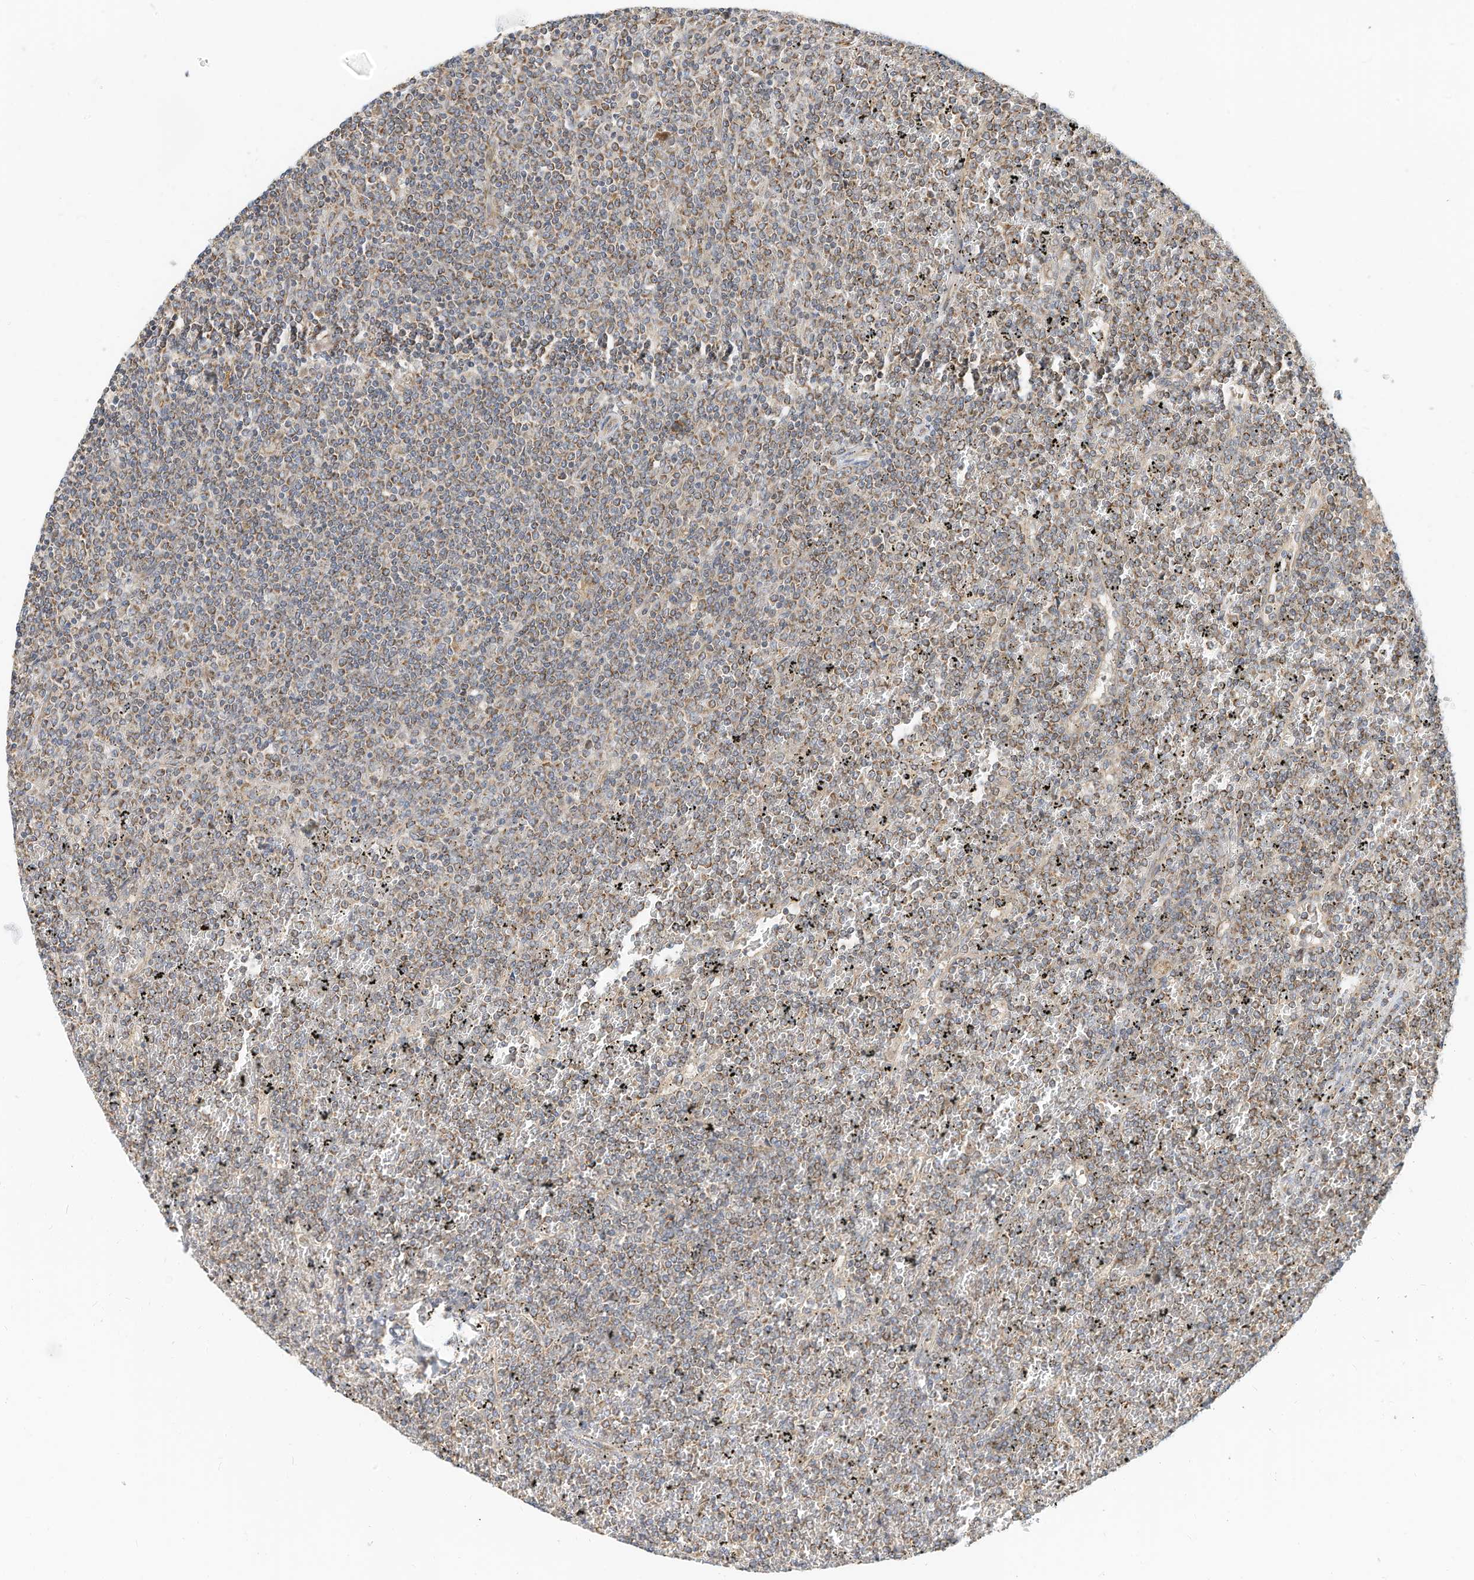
{"staining": {"intensity": "moderate", "quantity": "25%-75%", "location": "cytoplasmic/membranous"}, "tissue": "lymphoma", "cell_type": "Tumor cells", "image_type": "cancer", "snomed": [{"axis": "morphology", "description": "Malignant lymphoma, non-Hodgkin's type, Low grade"}, {"axis": "topography", "description": "Spleen"}], "caption": "IHC (DAB) staining of lymphoma exhibits moderate cytoplasmic/membranous protein expression in about 25%-75% of tumor cells.", "gene": "METTL6", "patient": {"sex": "female", "age": 19}}